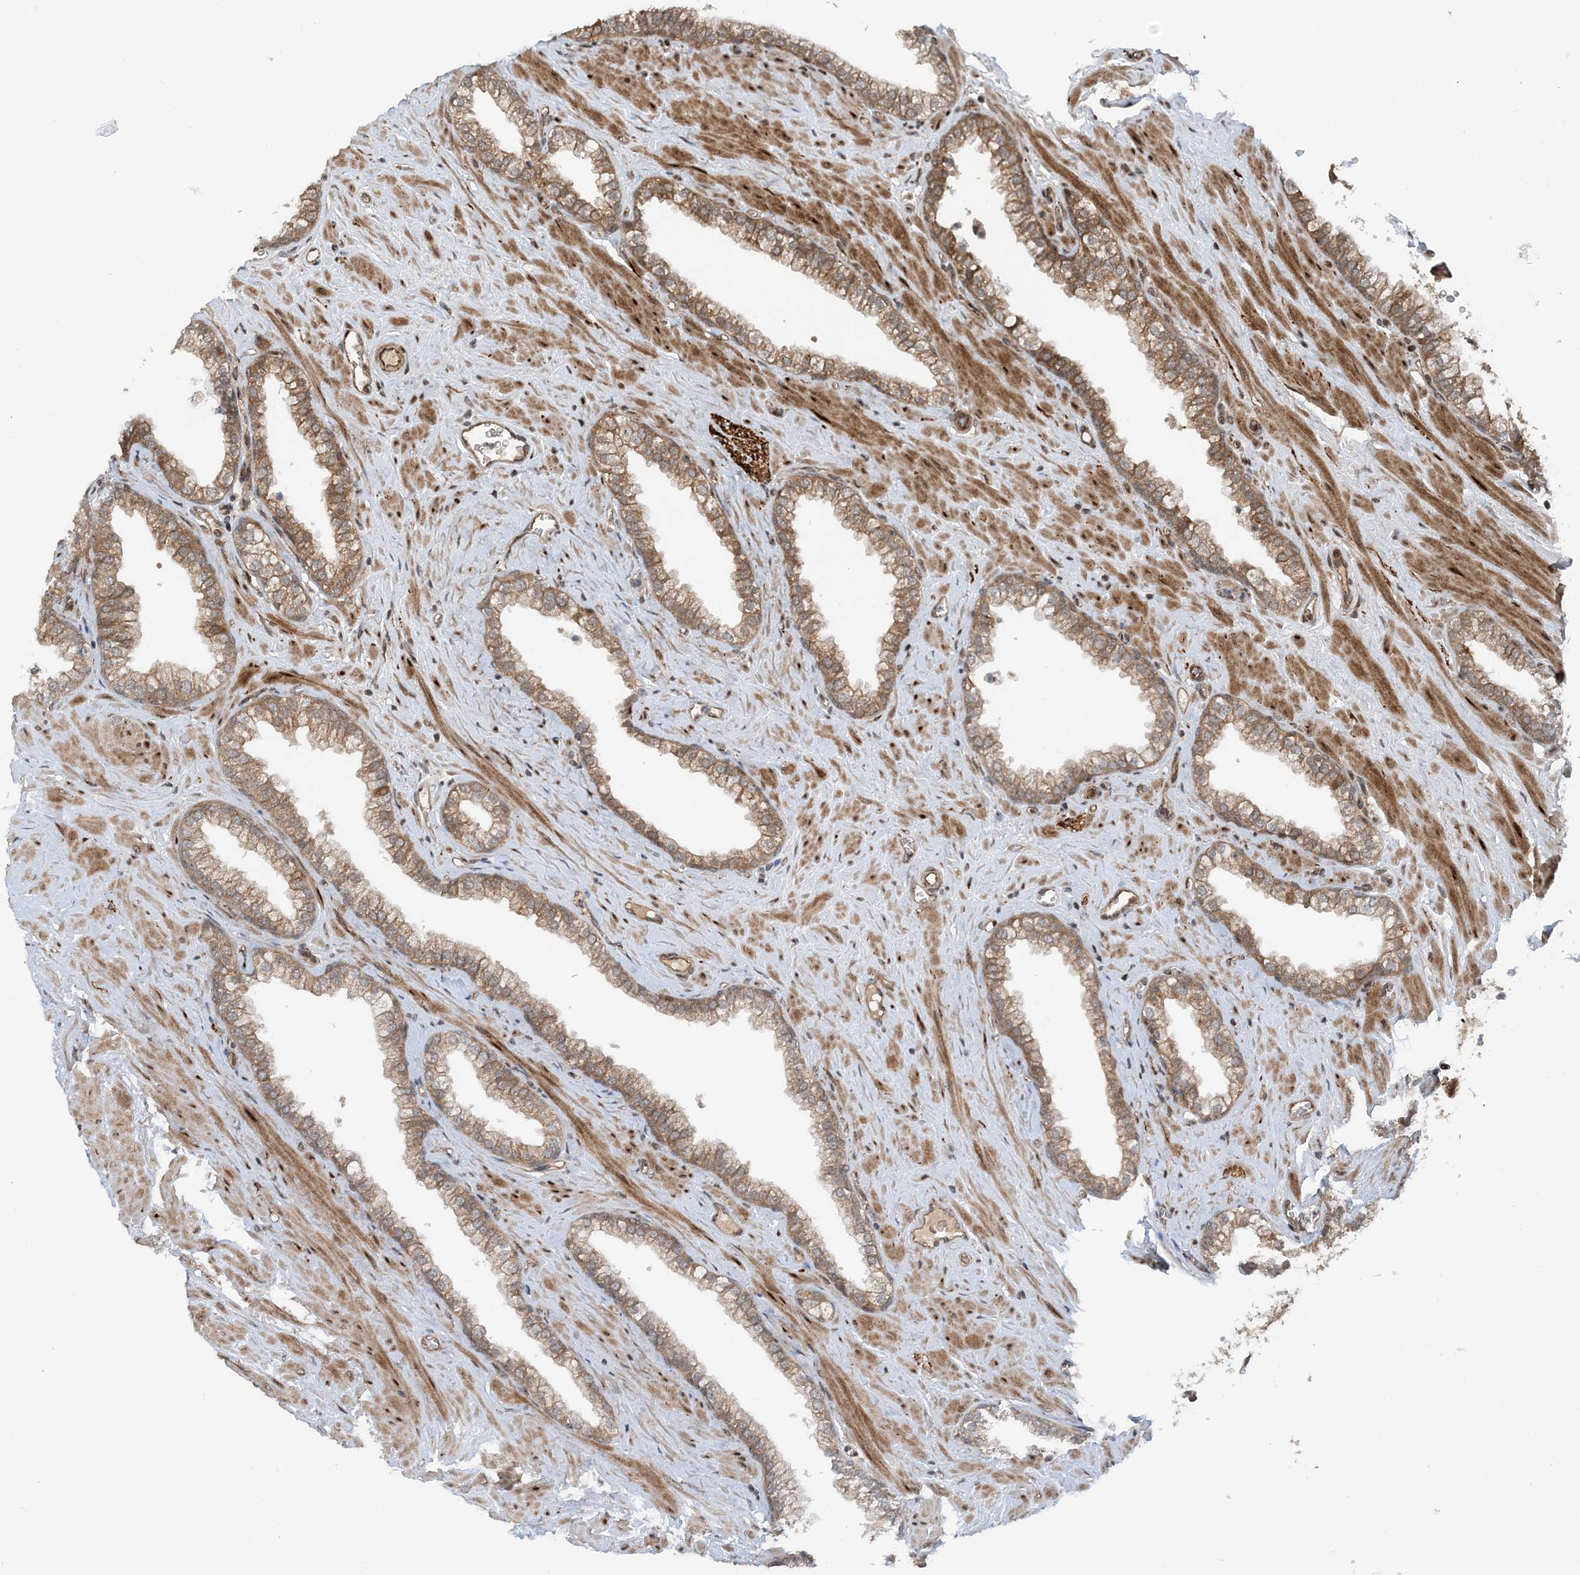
{"staining": {"intensity": "moderate", "quantity": "25%-75%", "location": "cytoplasmic/membranous"}, "tissue": "prostate", "cell_type": "Glandular cells", "image_type": "normal", "snomed": [{"axis": "morphology", "description": "Normal tissue, NOS"}, {"axis": "morphology", "description": "Urothelial carcinoma, Low grade"}, {"axis": "topography", "description": "Urinary bladder"}, {"axis": "topography", "description": "Prostate"}], "caption": "Prostate stained with a brown dye exhibits moderate cytoplasmic/membranous positive positivity in approximately 25%-75% of glandular cells.", "gene": "HEMK1", "patient": {"sex": "male", "age": 60}}